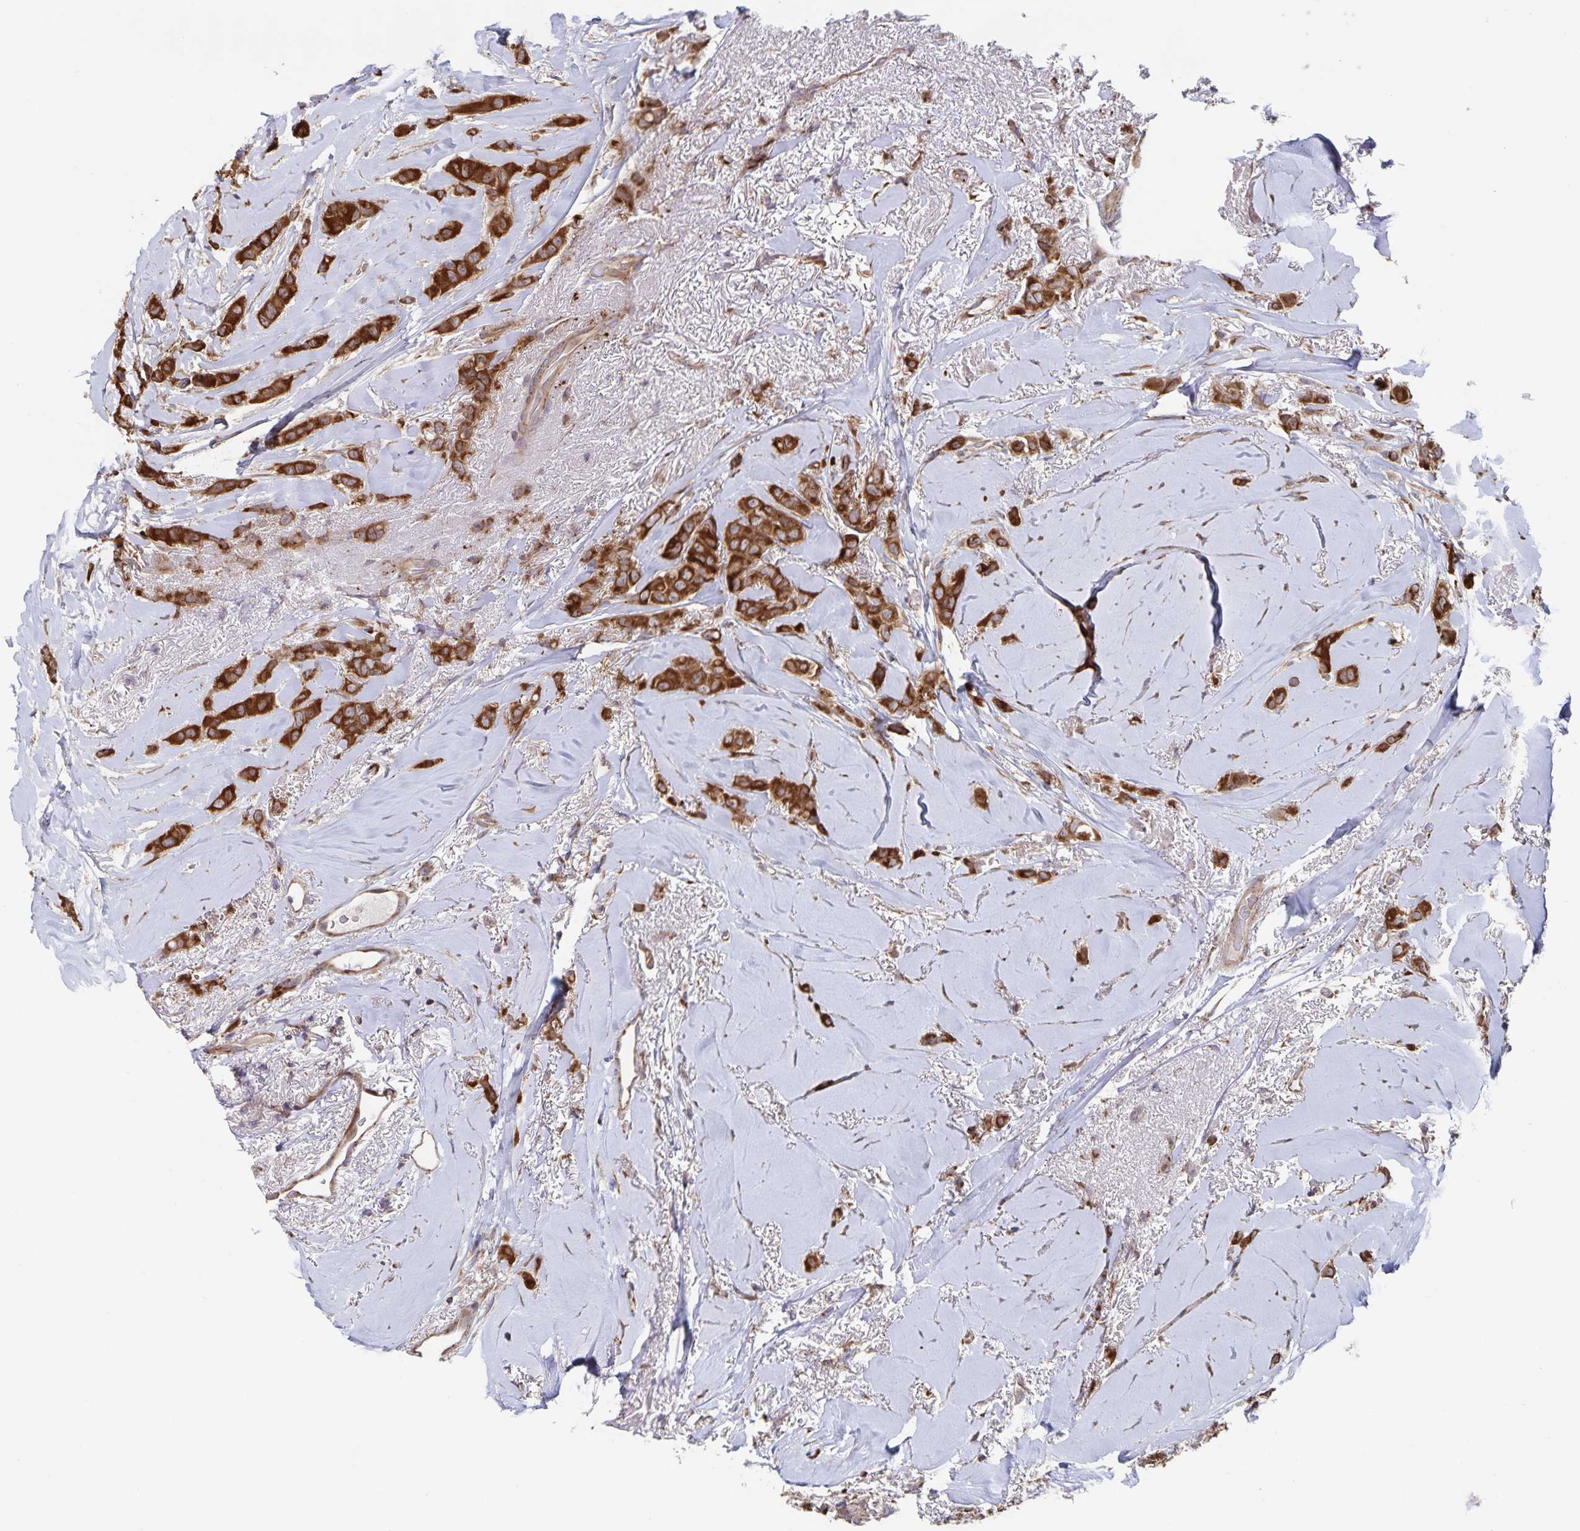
{"staining": {"intensity": "strong", "quantity": ">75%", "location": "cytoplasmic/membranous"}, "tissue": "breast cancer", "cell_type": "Tumor cells", "image_type": "cancer", "snomed": [{"axis": "morphology", "description": "Lobular carcinoma"}, {"axis": "topography", "description": "Breast"}], "caption": "Immunohistochemical staining of breast lobular carcinoma demonstrates strong cytoplasmic/membranous protein staining in about >75% of tumor cells. The staining was performed using DAB to visualize the protein expression in brown, while the nuclei were stained in blue with hematoxylin (Magnification: 20x).", "gene": "ACACA", "patient": {"sex": "female", "age": 66}}